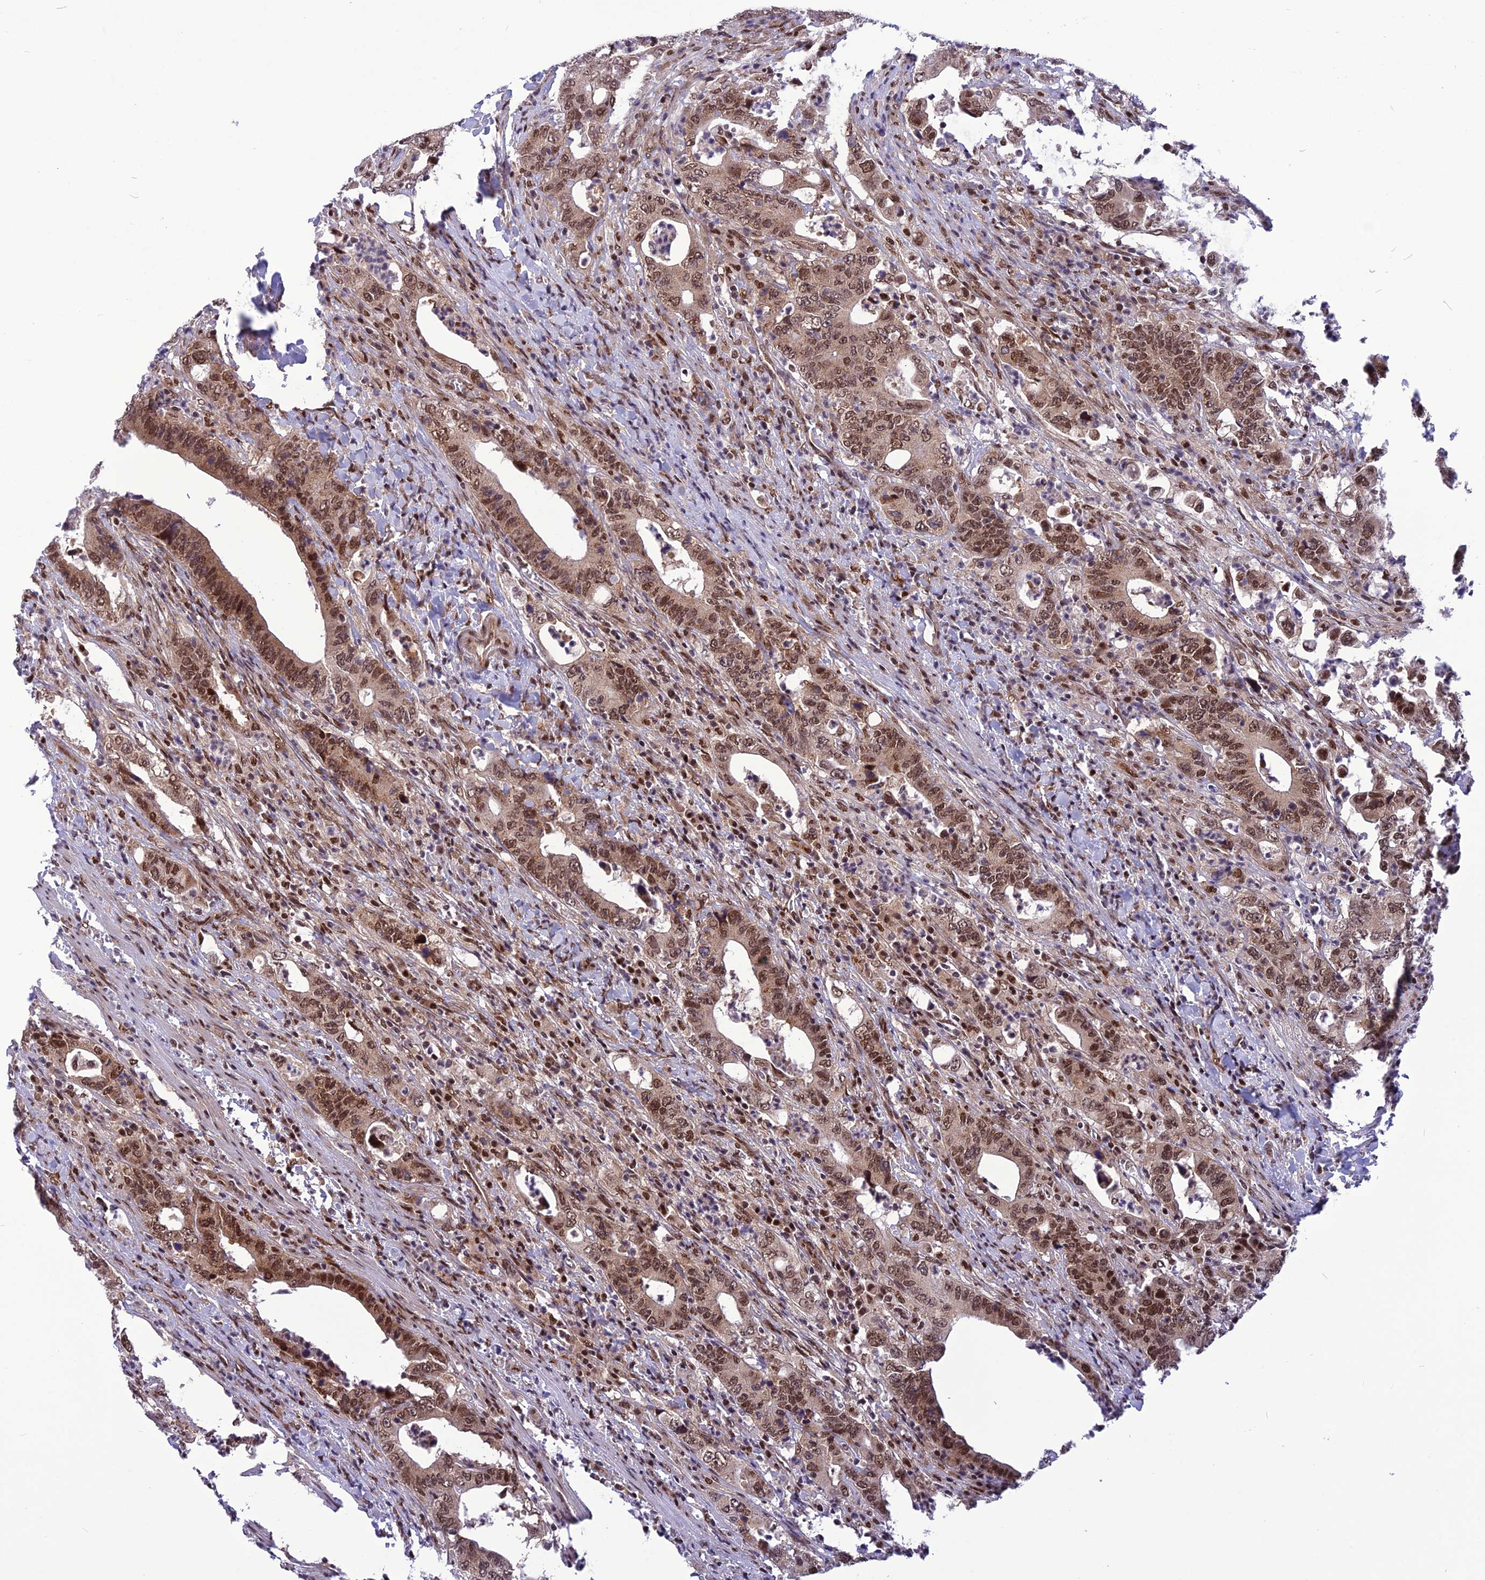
{"staining": {"intensity": "moderate", "quantity": ">75%", "location": "nuclear"}, "tissue": "colorectal cancer", "cell_type": "Tumor cells", "image_type": "cancer", "snomed": [{"axis": "morphology", "description": "Adenocarcinoma, NOS"}, {"axis": "topography", "description": "Colon"}], "caption": "This micrograph exhibits adenocarcinoma (colorectal) stained with immunohistochemistry (IHC) to label a protein in brown. The nuclear of tumor cells show moderate positivity for the protein. Nuclei are counter-stained blue.", "gene": "RTRAF", "patient": {"sex": "female", "age": 75}}